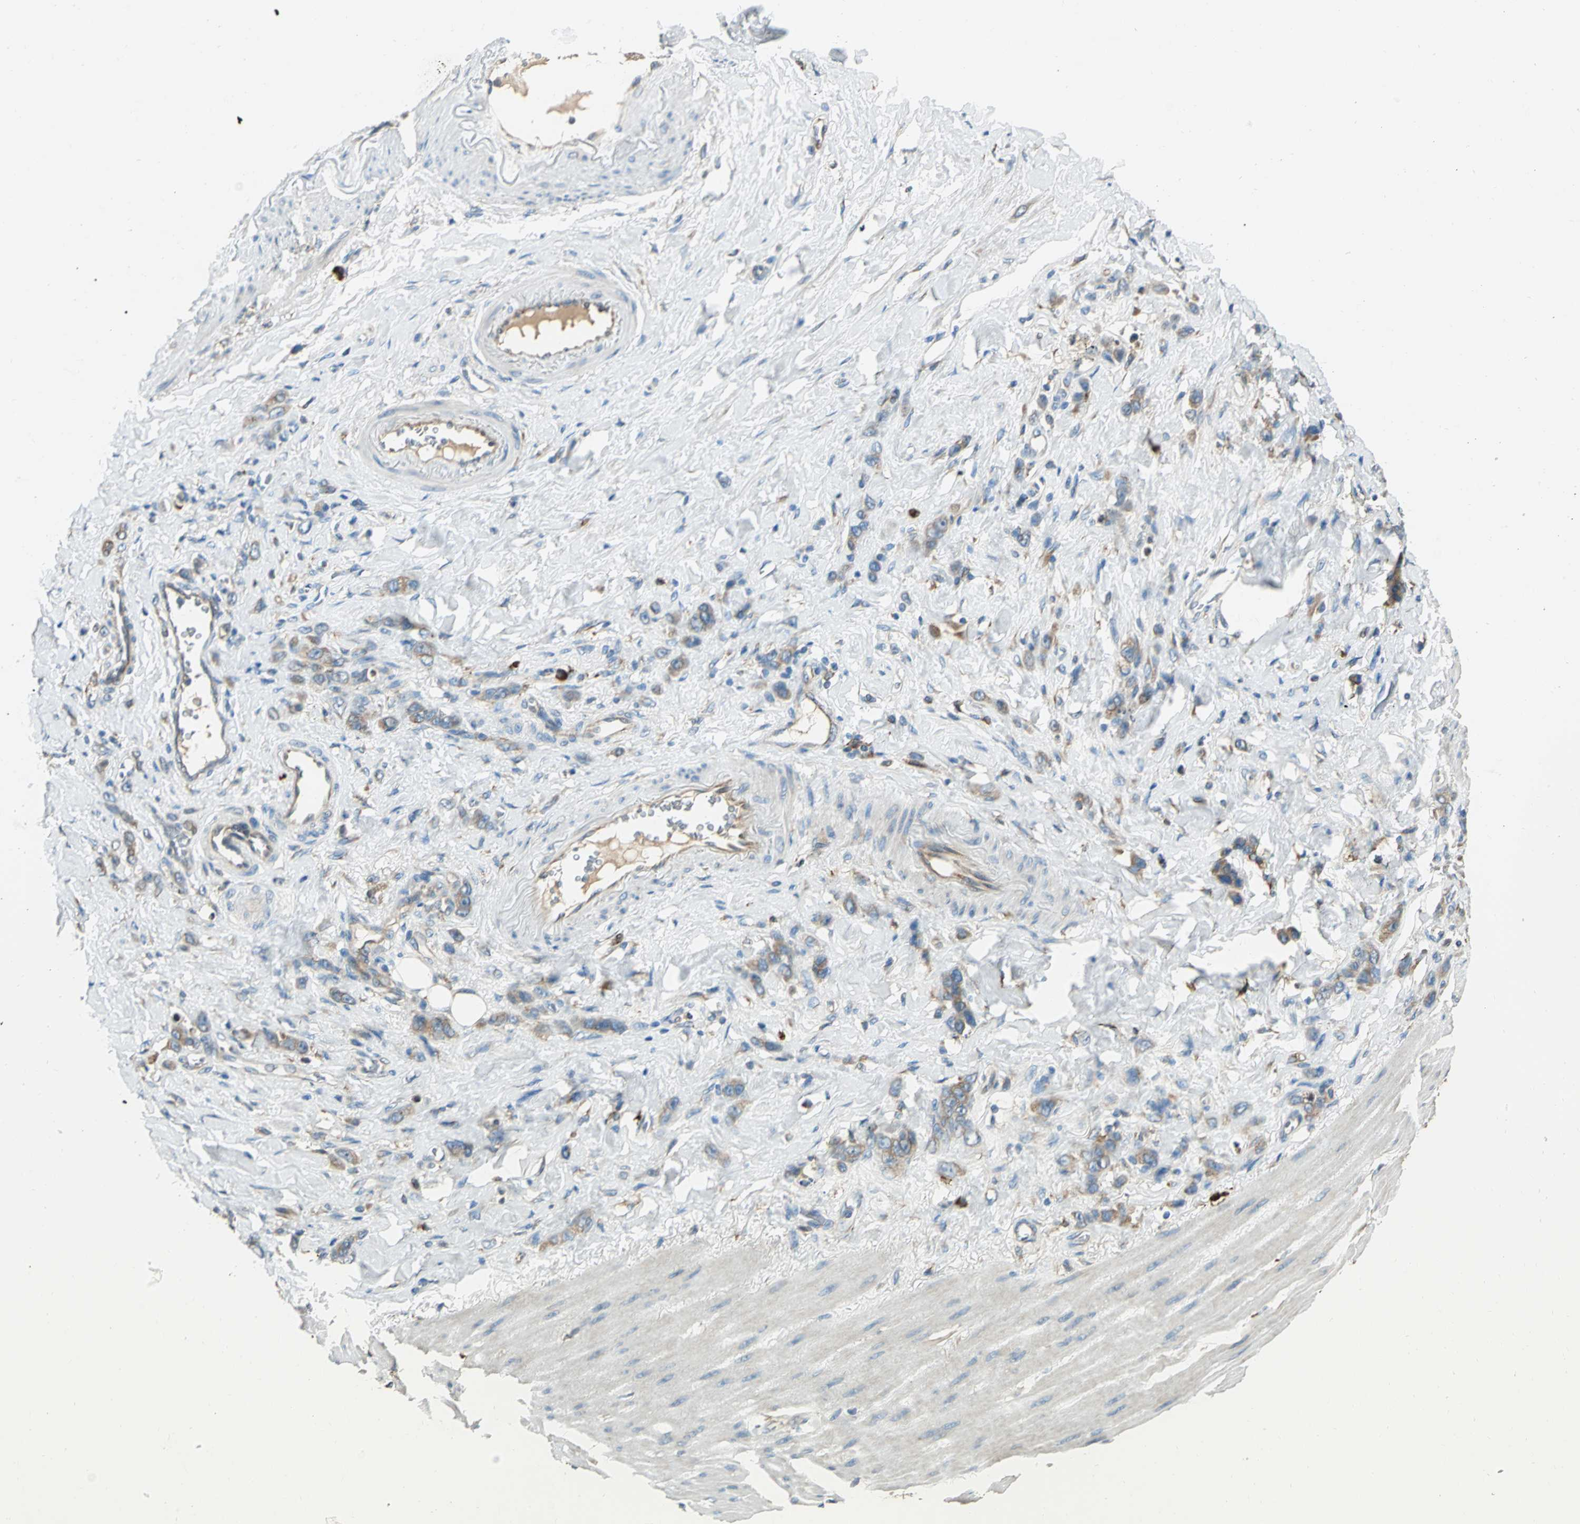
{"staining": {"intensity": "moderate", "quantity": ">75%", "location": "cytoplasmic/membranous"}, "tissue": "stomach cancer", "cell_type": "Tumor cells", "image_type": "cancer", "snomed": [{"axis": "morphology", "description": "Normal tissue, NOS"}, {"axis": "morphology", "description": "Adenocarcinoma, NOS"}, {"axis": "topography", "description": "Stomach"}], "caption": "IHC of human stomach cancer shows medium levels of moderate cytoplasmic/membranous staining in about >75% of tumor cells.", "gene": "PDIA4", "patient": {"sex": "male", "age": 82}}